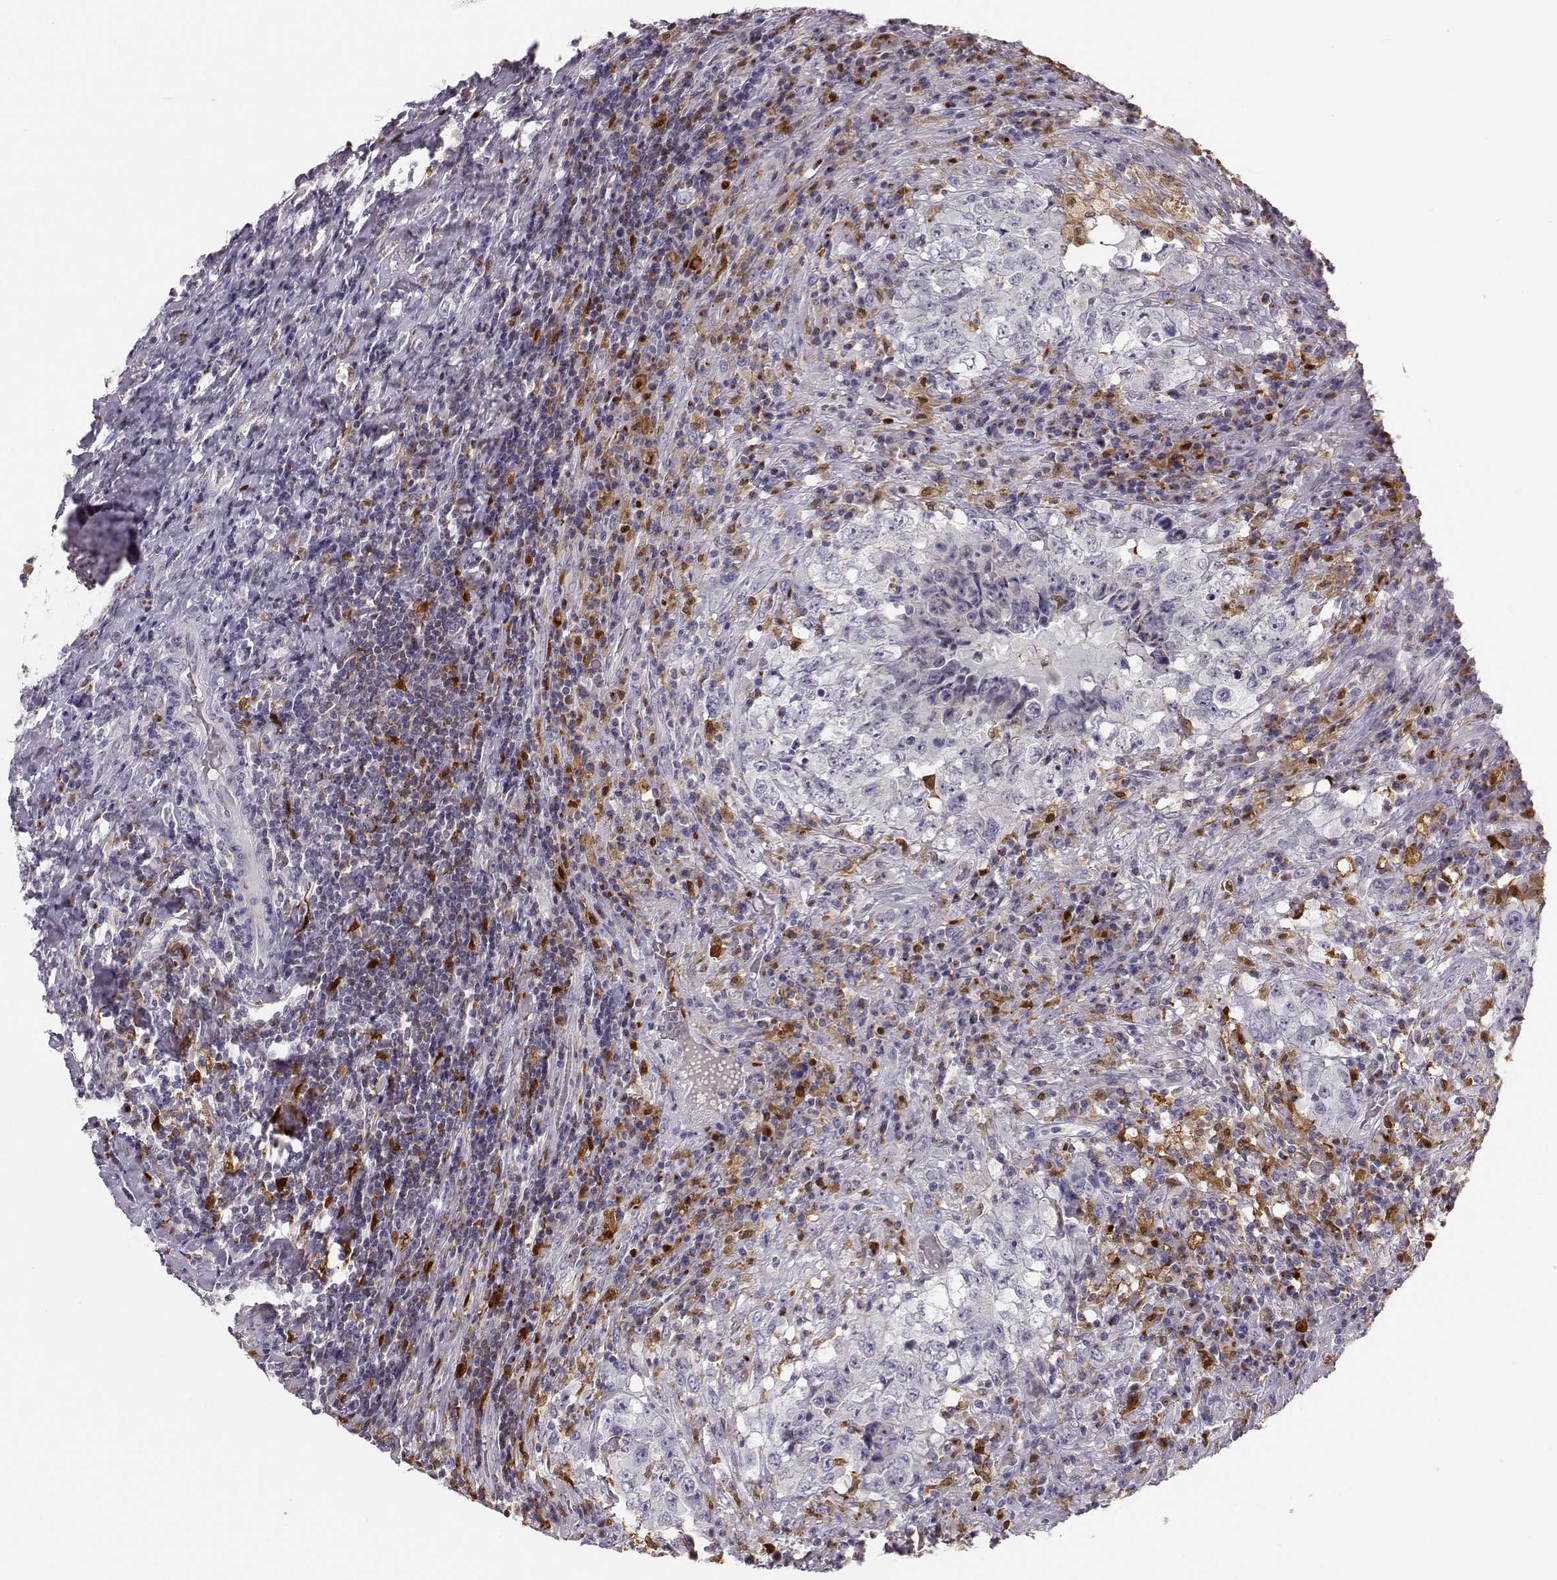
{"staining": {"intensity": "weak", "quantity": "<25%", "location": "cytoplasmic/membranous"}, "tissue": "testis cancer", "cell_type": "Tumor cells", "image_type": "cancer", "snomed": [{"axis": "morphology", "description": "Necrosis, NOS"}, {"axis": "morphology", "description": "Carcinoma, Embryonal, NOS"}, {"axis": "topography", "description": "Testis"}], "caption": "IHC micrograph of testis cancer (embryonal carcinoma) stained for a protein (brown), which demonstrates no positivity in tumor cells.", "gene": "HTR7", "patient": {"sex": "male", "age": 19}}